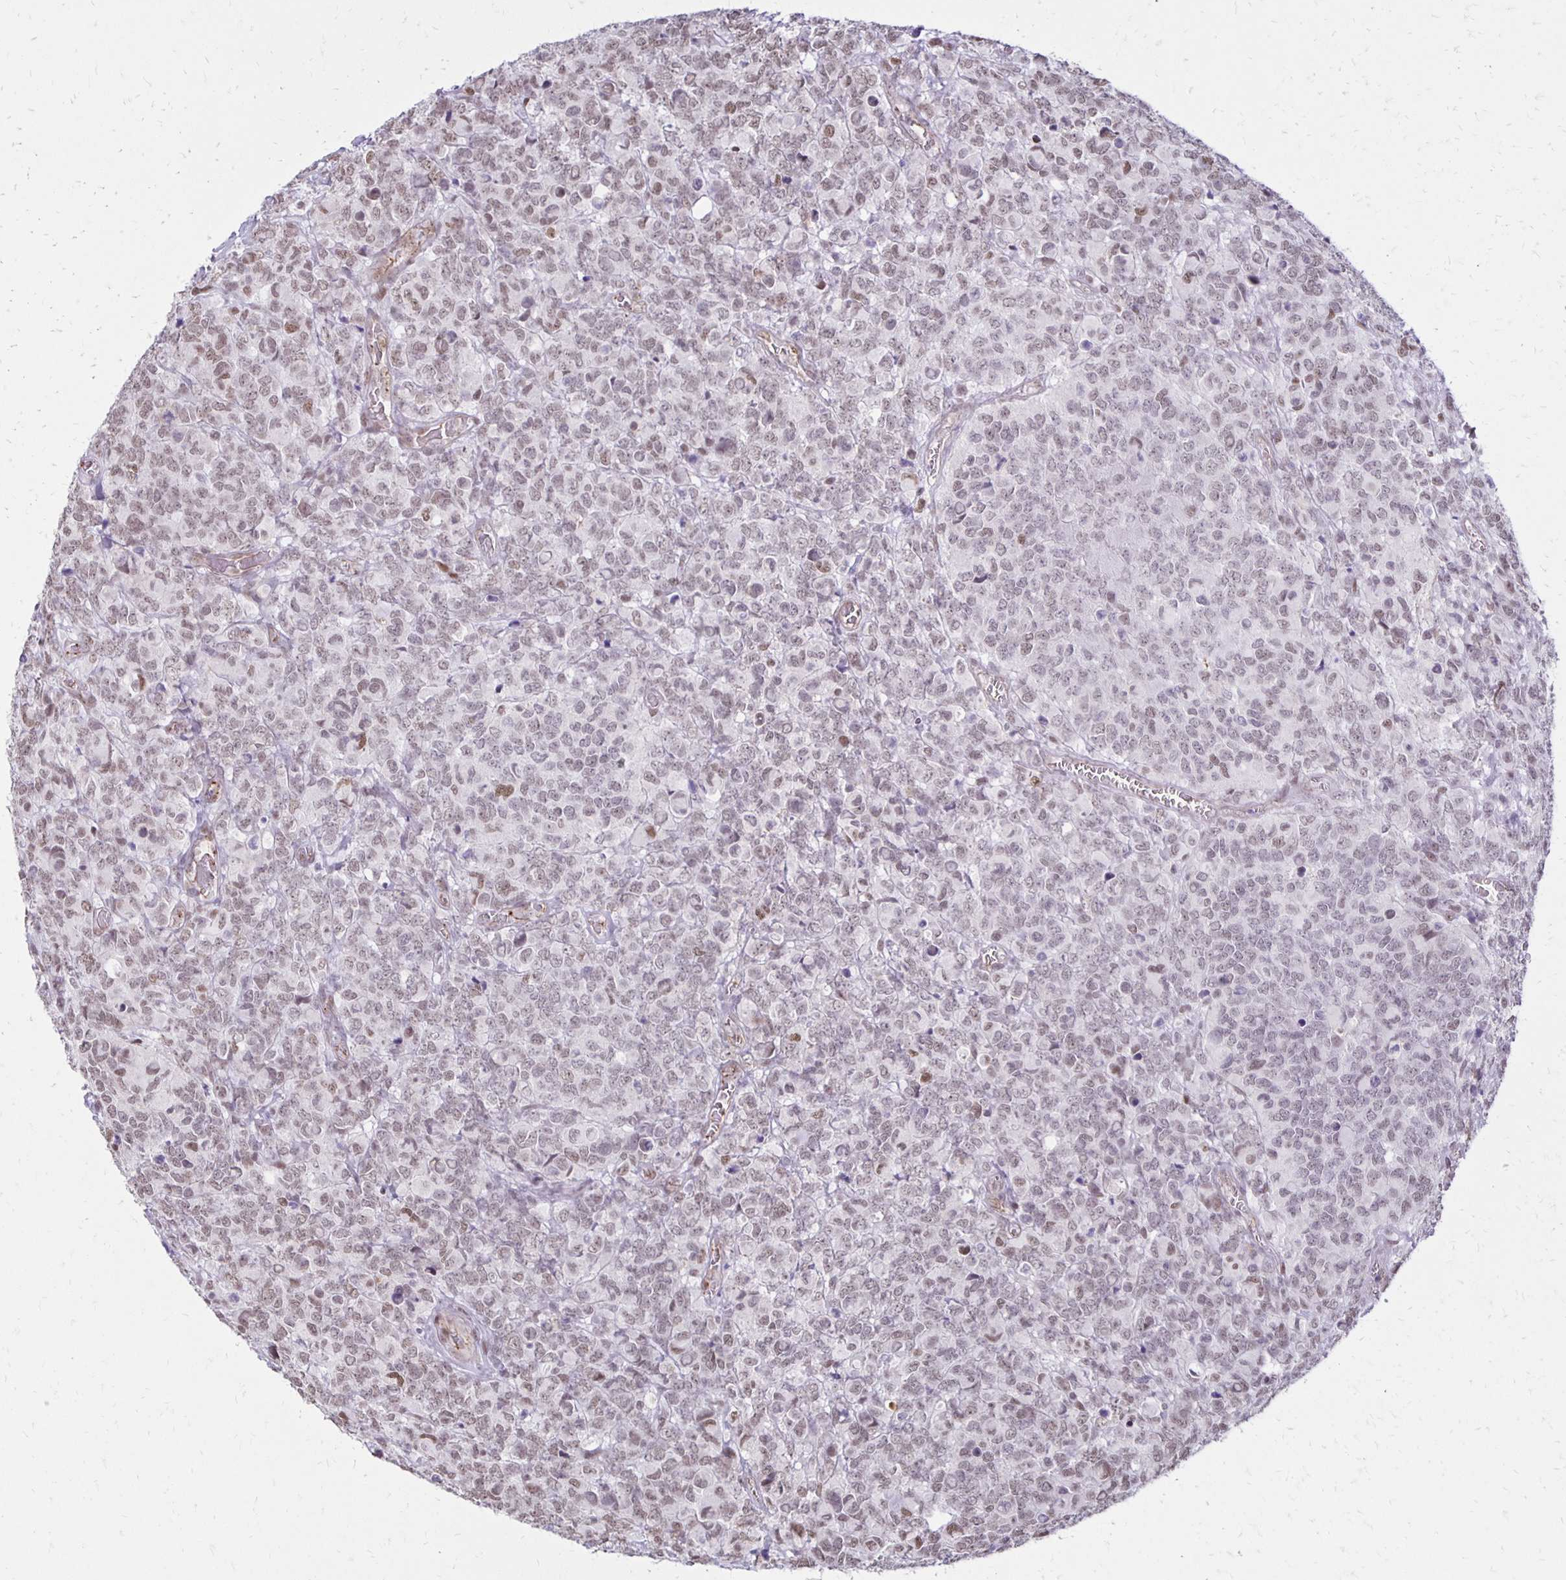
{"staining": {"intensity": "weak", "quantity": ">75%", "location": "nuclear"}, "tissue": "glioma", "cell_type": "Tumor cells", "image_type": "cancer", "snomed": [{"axis": "morphology", "description": "Glioma, malignant, High grade"}, {"axis": "topography", "description": "Brain"}], "caption": "Approximately >75% of tumor cells in human glioma reveal weak nuclear protein staining as visualized by brown immunohistochemical staining.", "gene": "DDB2", "patient": {"sex": "male", "age": 39}}